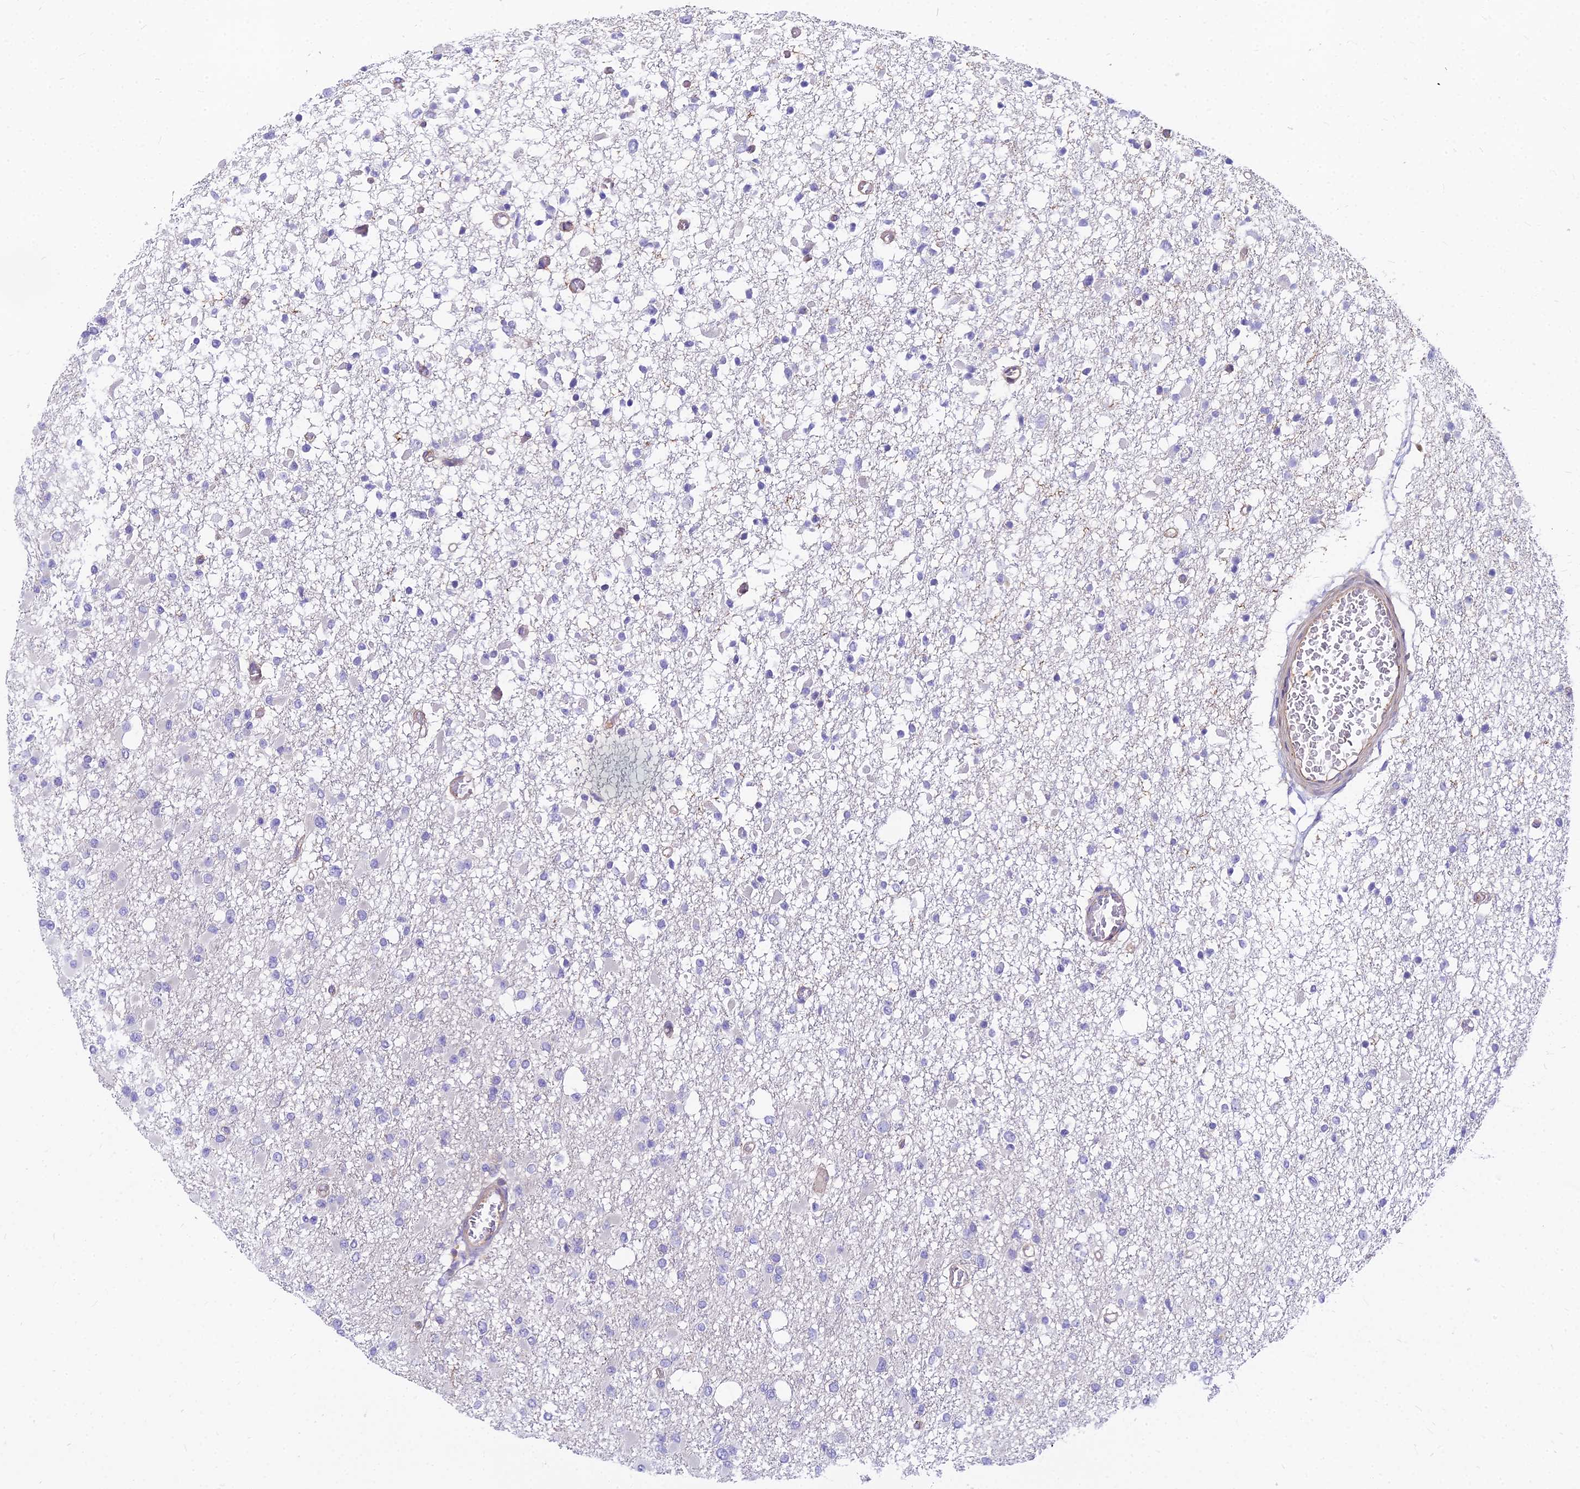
{"staining": {"intensity": "negative", "quantity": "none", "location": "none"}, "tissue": "glioma", "cell_type": "Tumor cells", "image_type": "cancer", "snomed": [{"axis": "morphology", "description": "Glioma, malignant, Low grade"}, {"axis": "topography", "description": "Brain"}], "caption": "Tumor cells show no significant protein staining in low-grade glioma (malignant). Nuclei are stained in blue.", "gene": "HLA-DOA", "patient": {"sex": "female", "age": 22}}